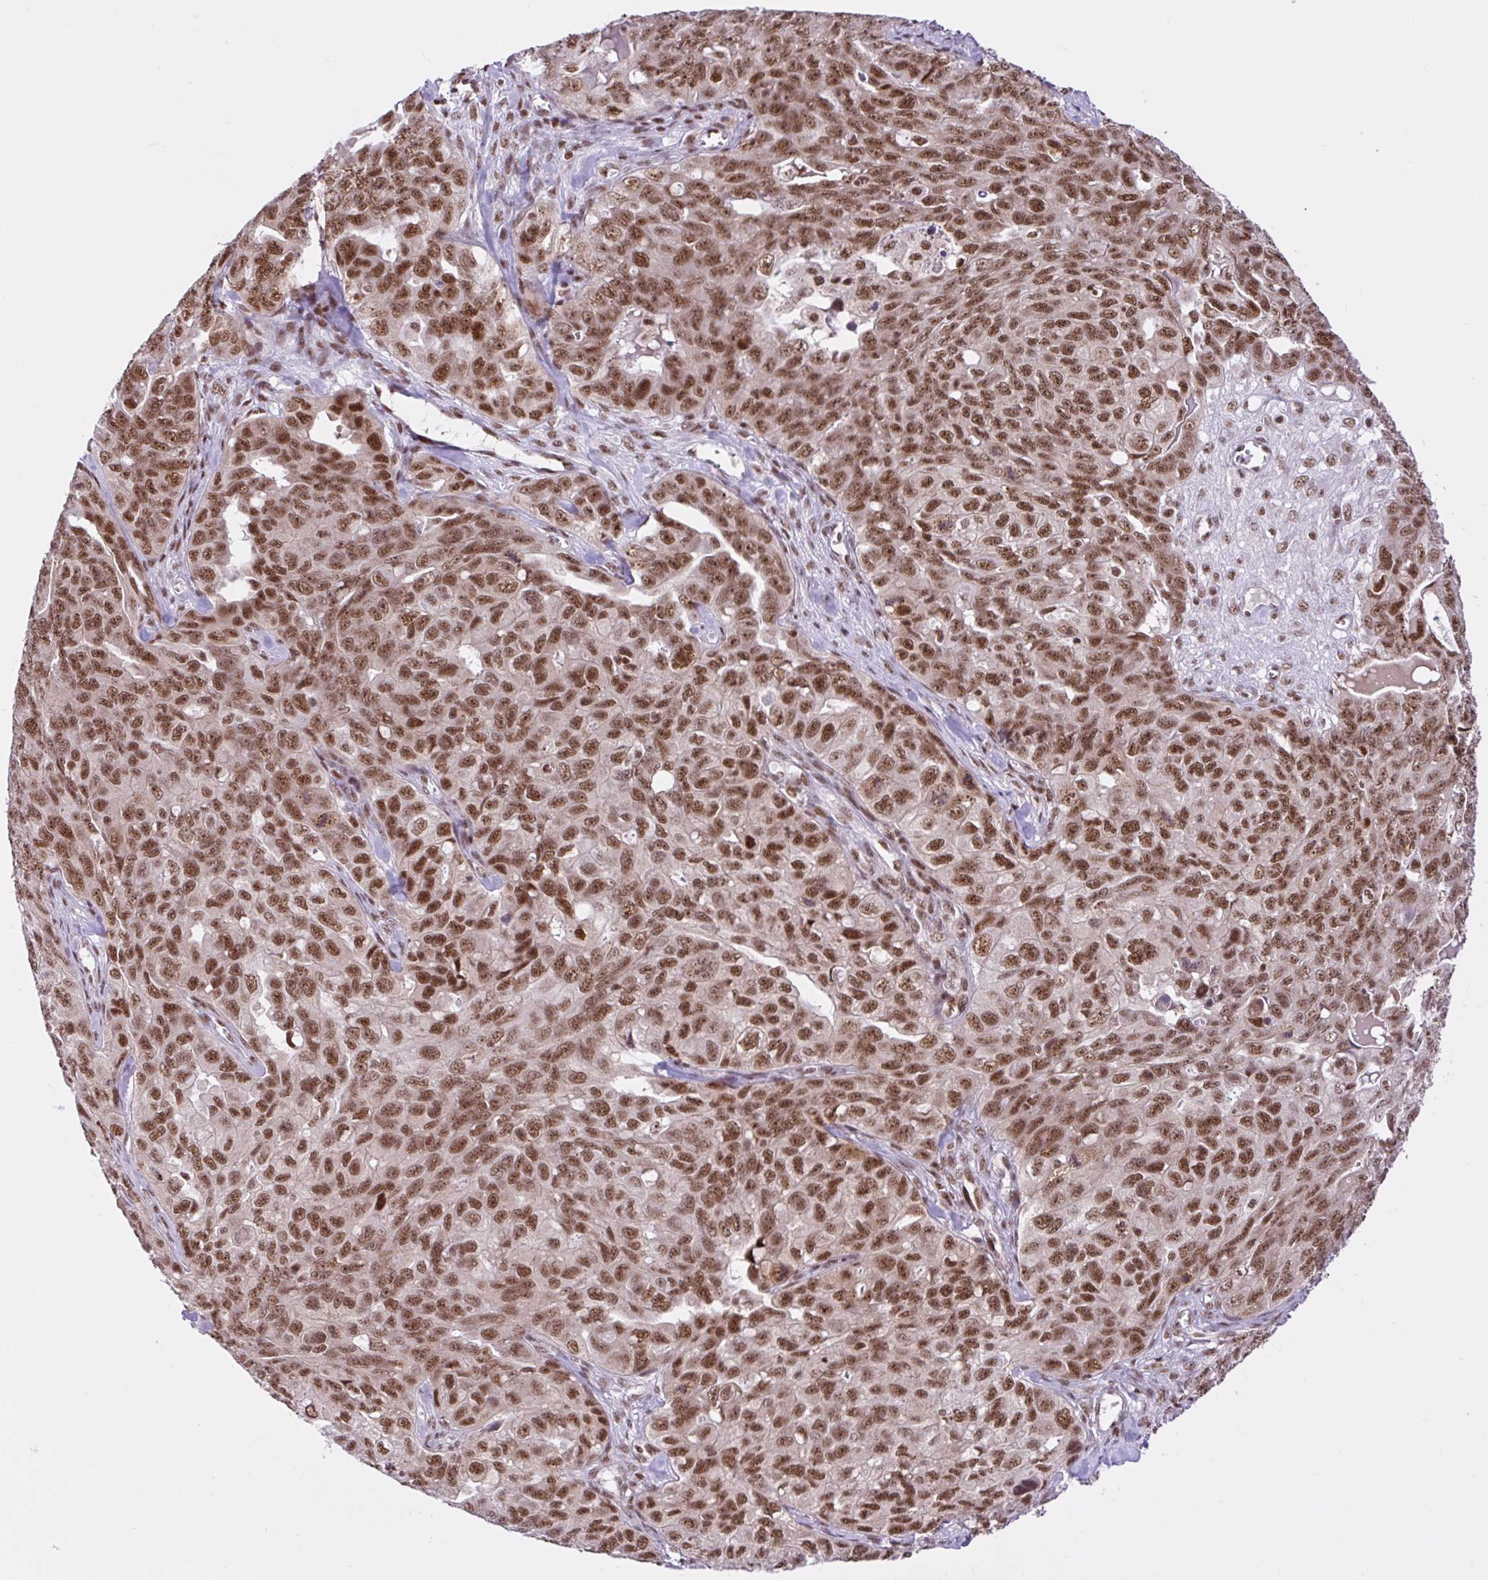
{"staining": {"intensity": "moderate", "quantity": ">75%", "location": "nuclear"}, "tissue": "ovarian cancer", "cell_type": "Tumor cells", "image_type": "cancer", "snomed": [{"axis": "morphology", "description": "Carcinoma, endometroid"}, {"axis": "topography", "description": "Ovary"}], "caption": "This is an image of immunohistochemistry (IHC) staining of endometroid carcinoma (ovarian), which shows moderate staining in the nuclear of tumor cells.", "gene": "CCDC12", "patient": {"sex": "female", "age": 70}}